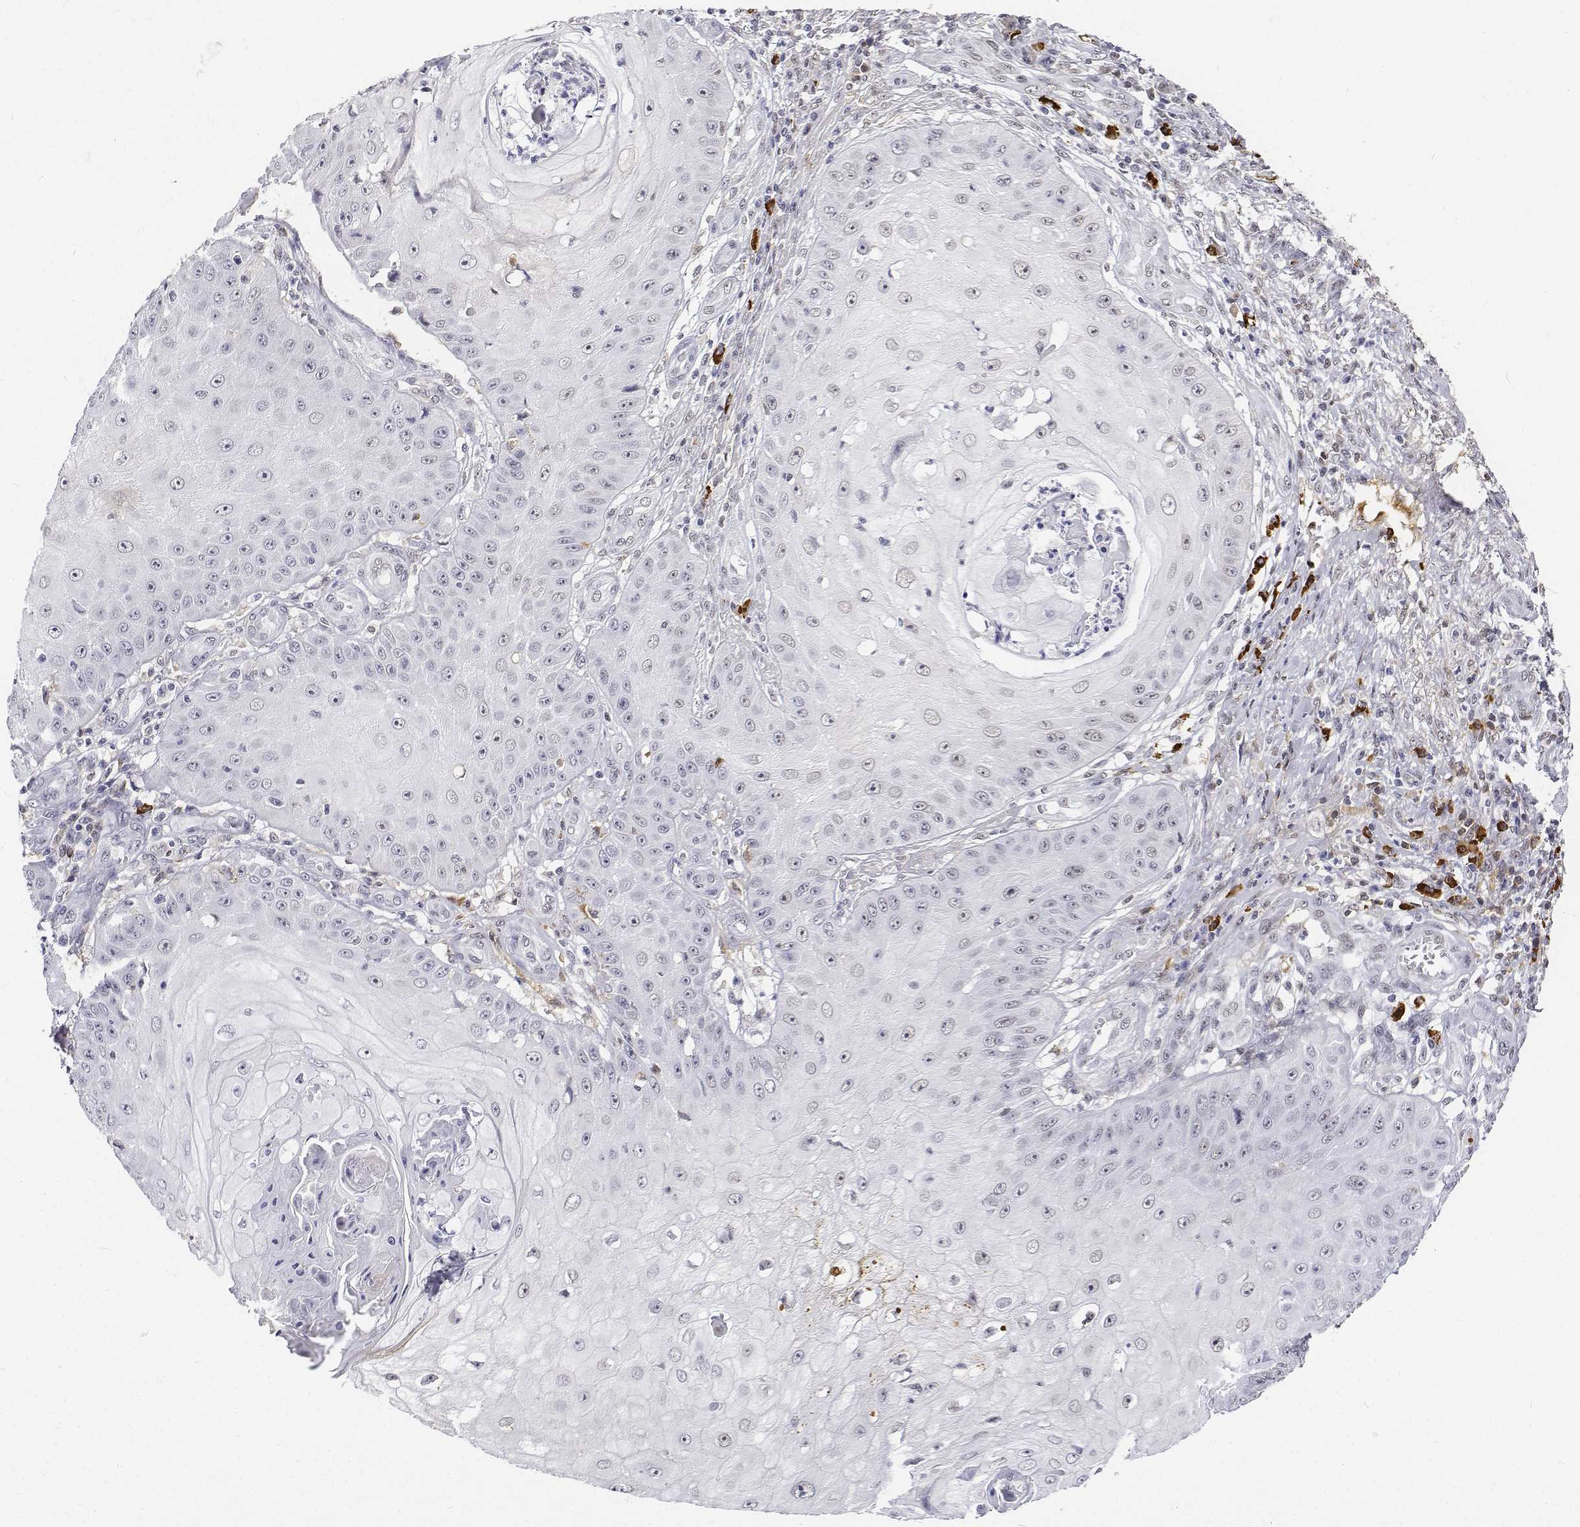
{"staining": {"intensity": "negative", "quantity": "none", "location": "none"}, "tissue": "skin cancer", "cell_type": "Tumor cells", "image_type": "cancer", "snomed": [{"axis": "morphology", "description": "Squamous cell carcinoma, NOS"}, {"axis": "topography", "description": "Skin"}], "caption": "Protein analysis of skin squamous cell carcinoma shows no significant expression in tumor cells.", "gene": "ATRX", "patient": {"sex": "male", "age": 70}}